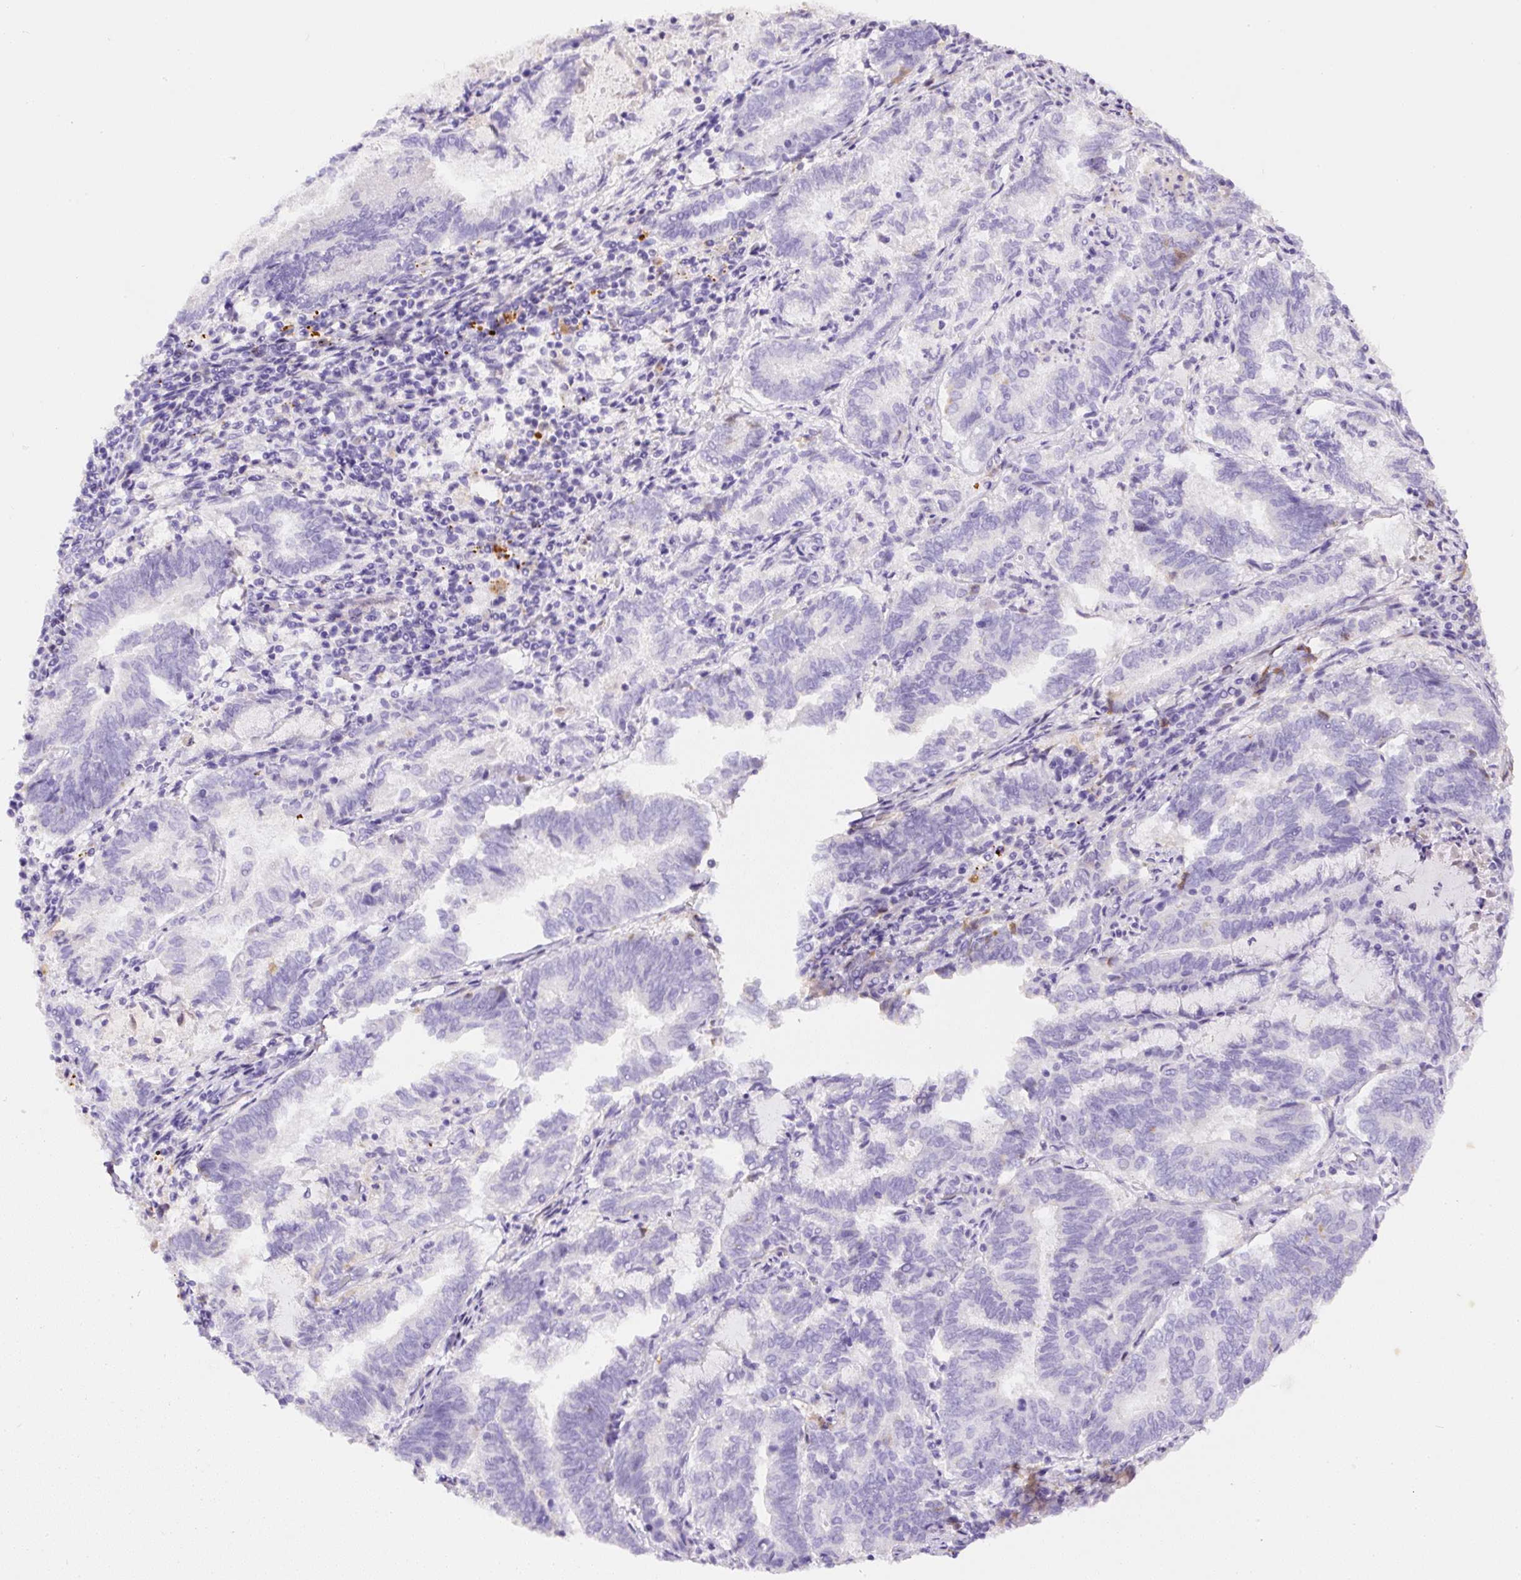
{"staining": {"intensity": "negative", "quantity": "none", "location": "none"}, "tissue": "endometrial cancer", "cell_type": "Tumor cells", "image_type": "cancer", "snomed": [{"axis": "morphology", "description": "Adenocarcinoma, NOS"}, {"axis": "topography", "description": "Endometrium"}], "caption": "Immunohistochemistry photomicrograph of endometrial cancer stained for a protein (brown), which demonstrates no staining in tumor cells.", "gene": "APCS", "patient": {"sex": "female", "age": 80}}